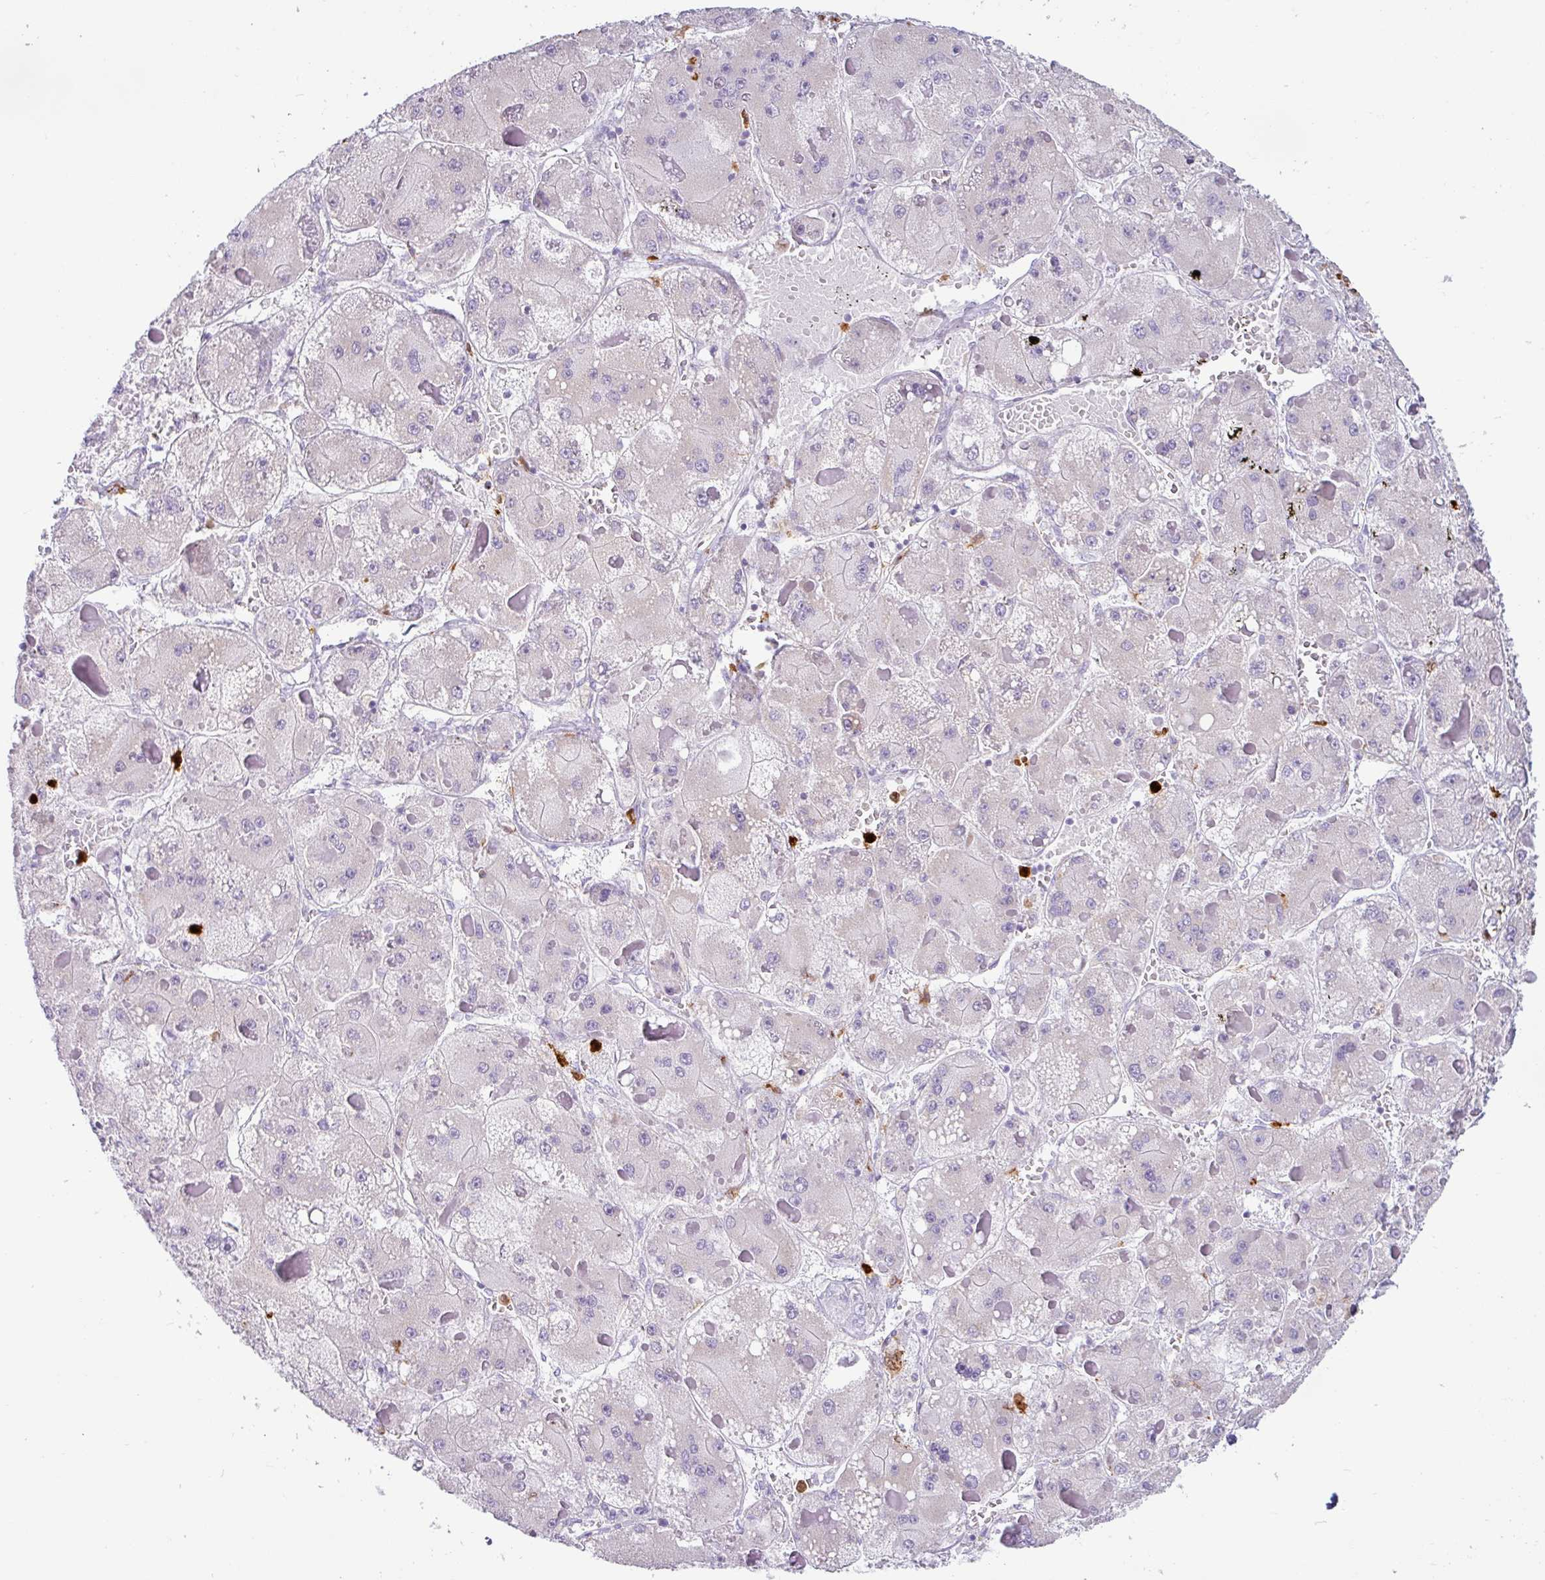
{"staining": {"intensity": "negative", "quantity": "none", "location": "none"}, "tissue": "liver cancer", "cell_type": "Tumor cells", "image_type": "cancer", "snomed": [{"axis": "morphology", "description": "Carcinoma, Hepatocellular, NOS"}, {"axis": "topography", "description": "Liver"}], "caption": "Tumor cells are negative for protein expression in human liver hepatocellular carcinoma.", "gene": "SH2D3C", "patient": {"sex": "female", "age": 73}}